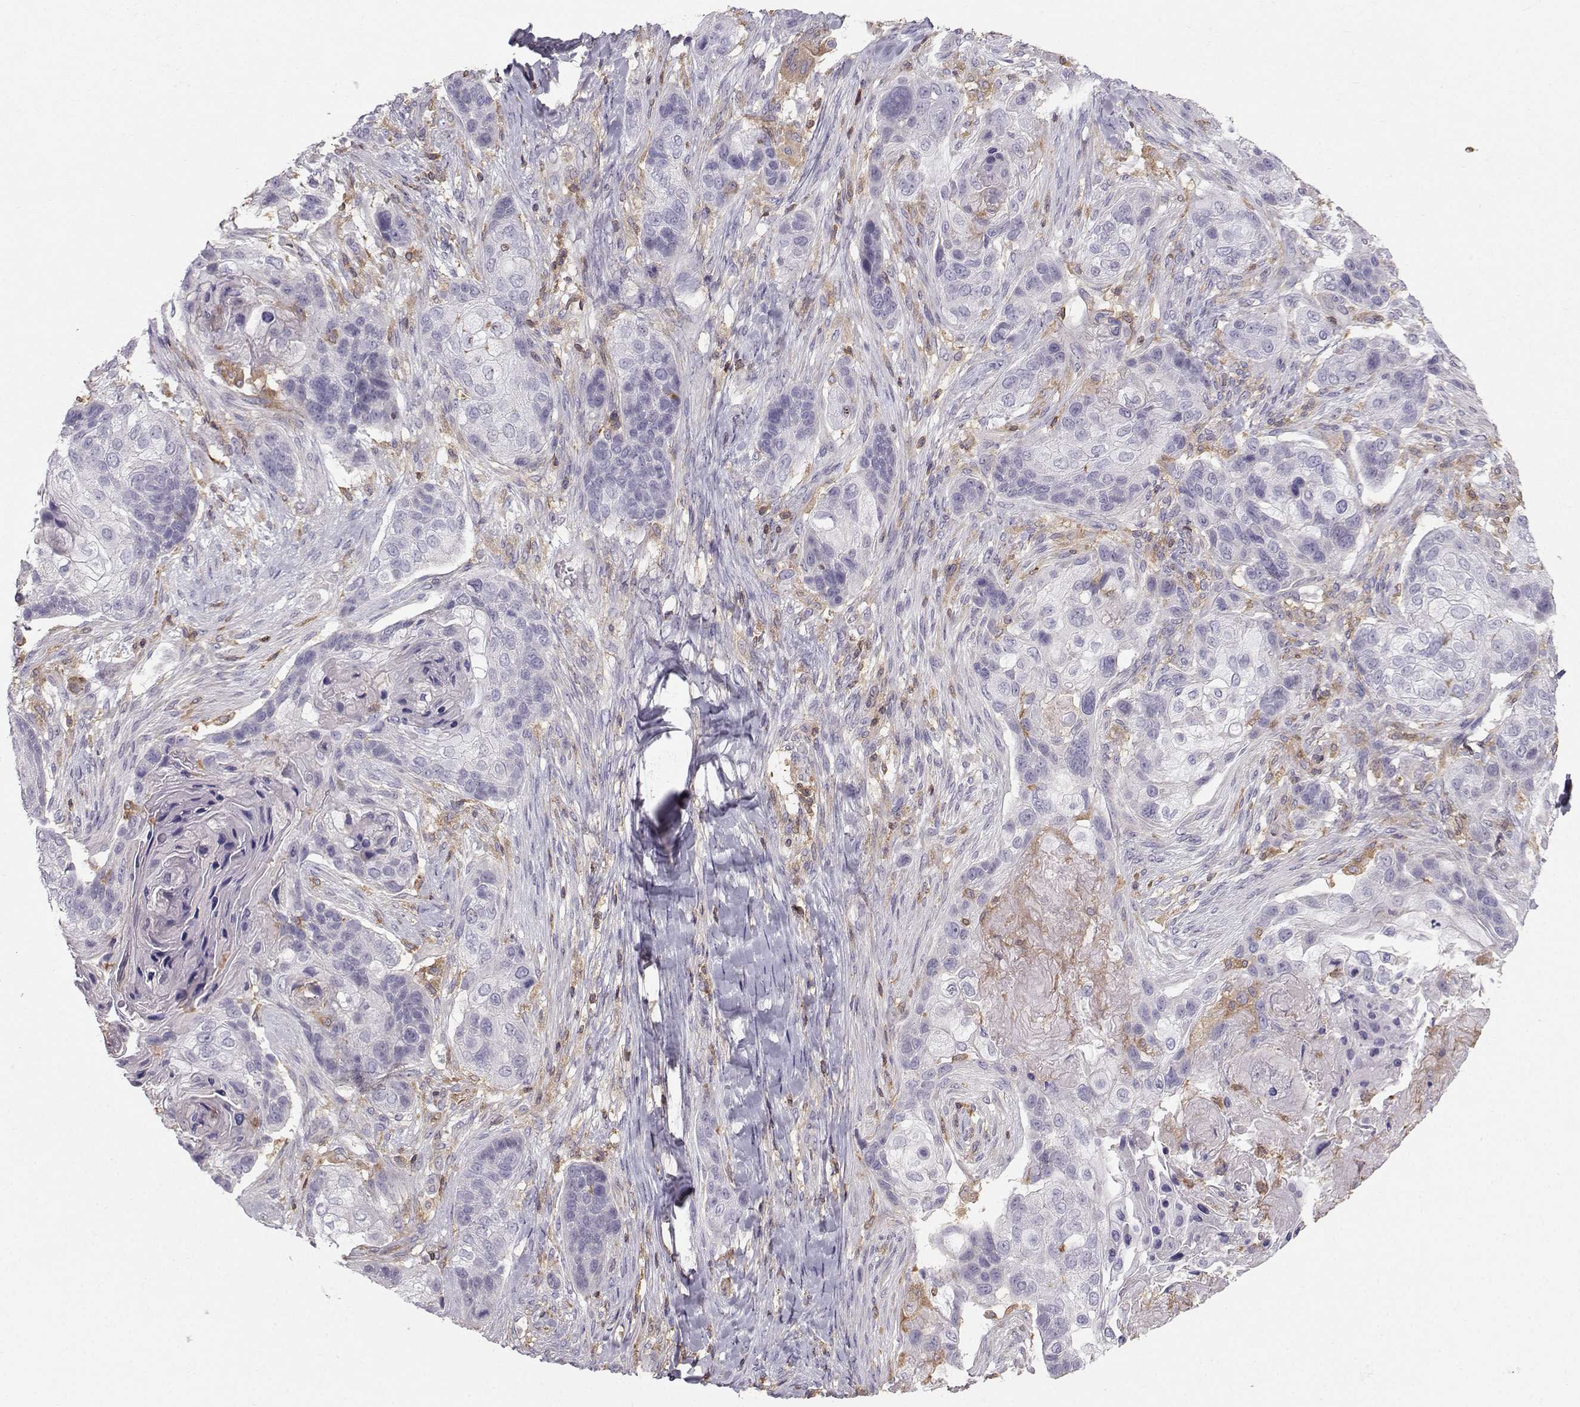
{"staining": {"intensity": "negative", "quantity": "none", "location": "none"}, "tissue": "lung cancer", "cell_type": "Tumor cells", "image_type": "cancer", "snomed": [{"axis": "morphology", "description": "Squamous cell carcinoma, NOS"}, {"axis": "topography", "description": "Lung"}], "caption": "Tumor cells are negative for protein expression in human lung cancer.", "gene": "ZBTB32", "patient": {"sex": "male", "age": 69}}